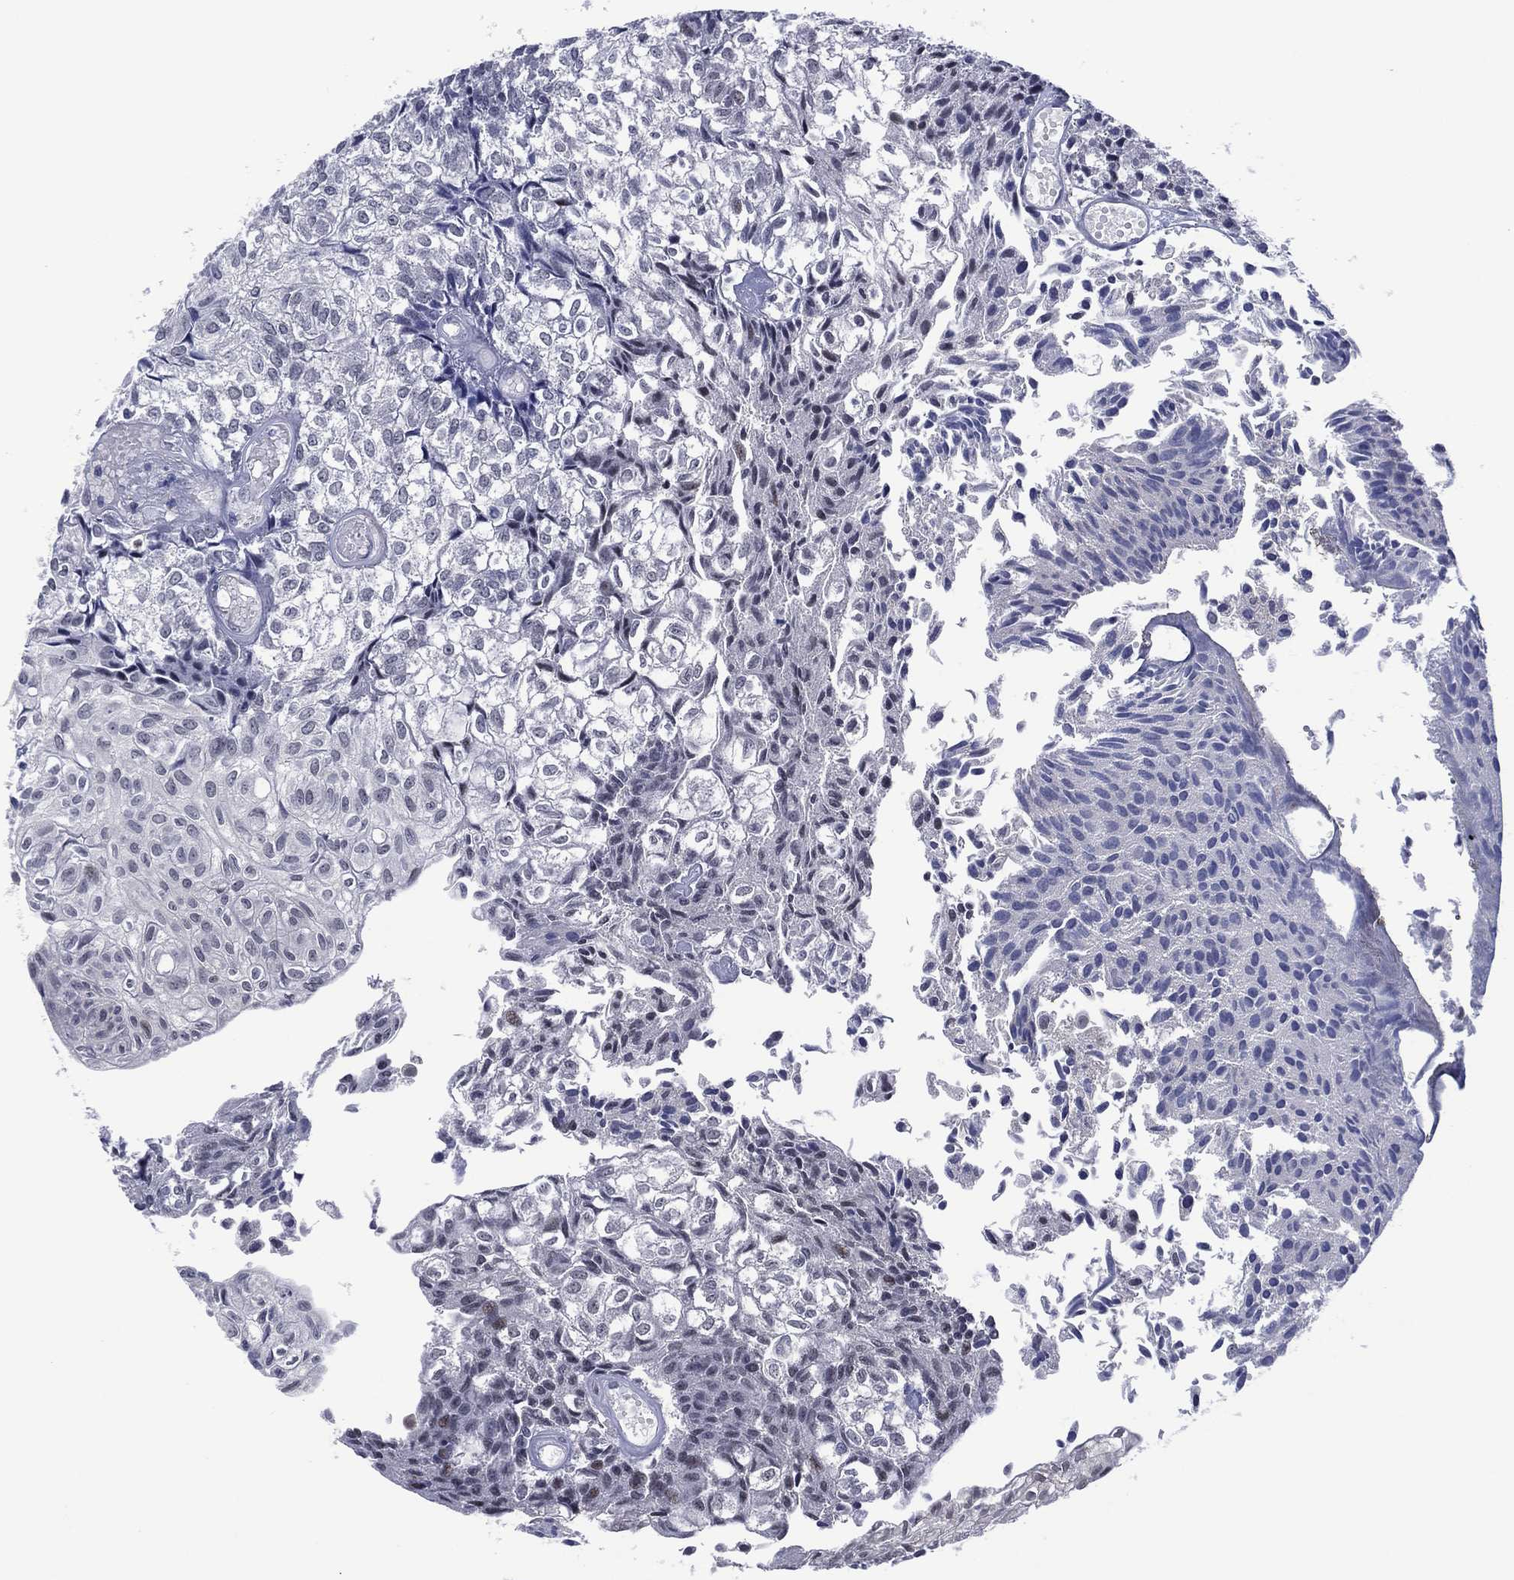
{"staining": {"intensity": "negative", "quantity": "none", "location": "none"}, "tissue": "urothelial cancer", "cell_type": "Tumor cells", "image_type": "cancer", "snomed": [{"axis": "morphology", "description": "Urothelial carcinoma, Low grade"}, {"axis": "topography", "description": "Urinary bladder"}], "caption": "An image of human urothelial cancer is negative for staining in tumor cells.", "gene": "DPP4", "patient": {"sex": "male", "age": 89}}